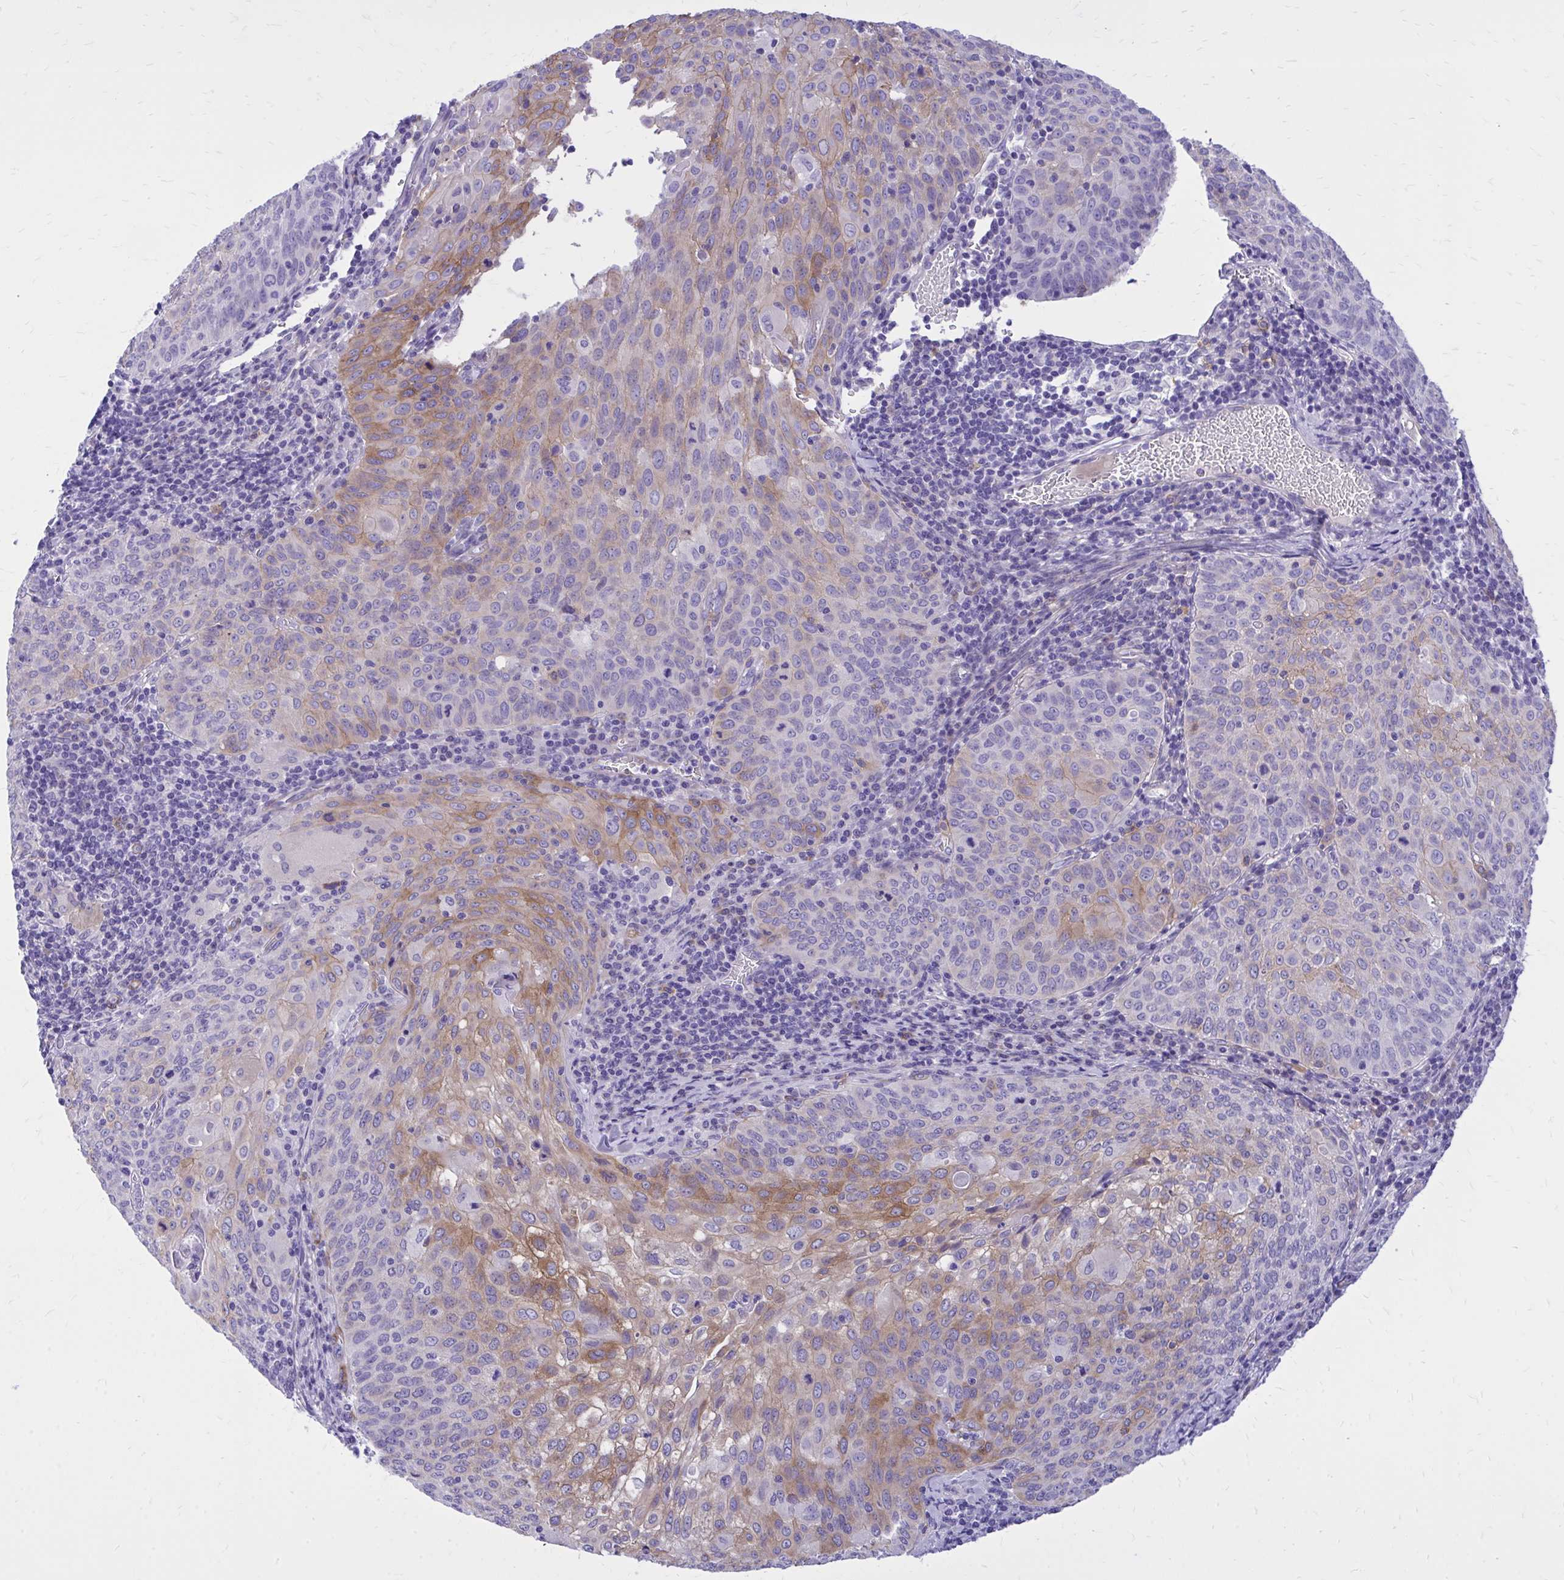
{"staining": {"intensity": "moderate", "quantity": "25%-75%", "location": "cytoplasmic/membranous"}, "tissue": "cervical cancer", "cell_type": "Tumor cells", "image_type": "cancer", "snomed": [{"axis": "morphology", "description": "Squamous cell carcinoma, NOS"}, {"axis": "topography", "description": "Cervix"}], "caption": "Squamous cell carcinoma (cervical) tissue displays moderate cytoplasmic/membranous expression in approximately 25%-75% of tumor cells Immunohistochemistry stains the protein of interest in brown and the nuclei are stained blue.", "gene": "EPB41L1", "patient": {"sex": "female", "age": 65}}